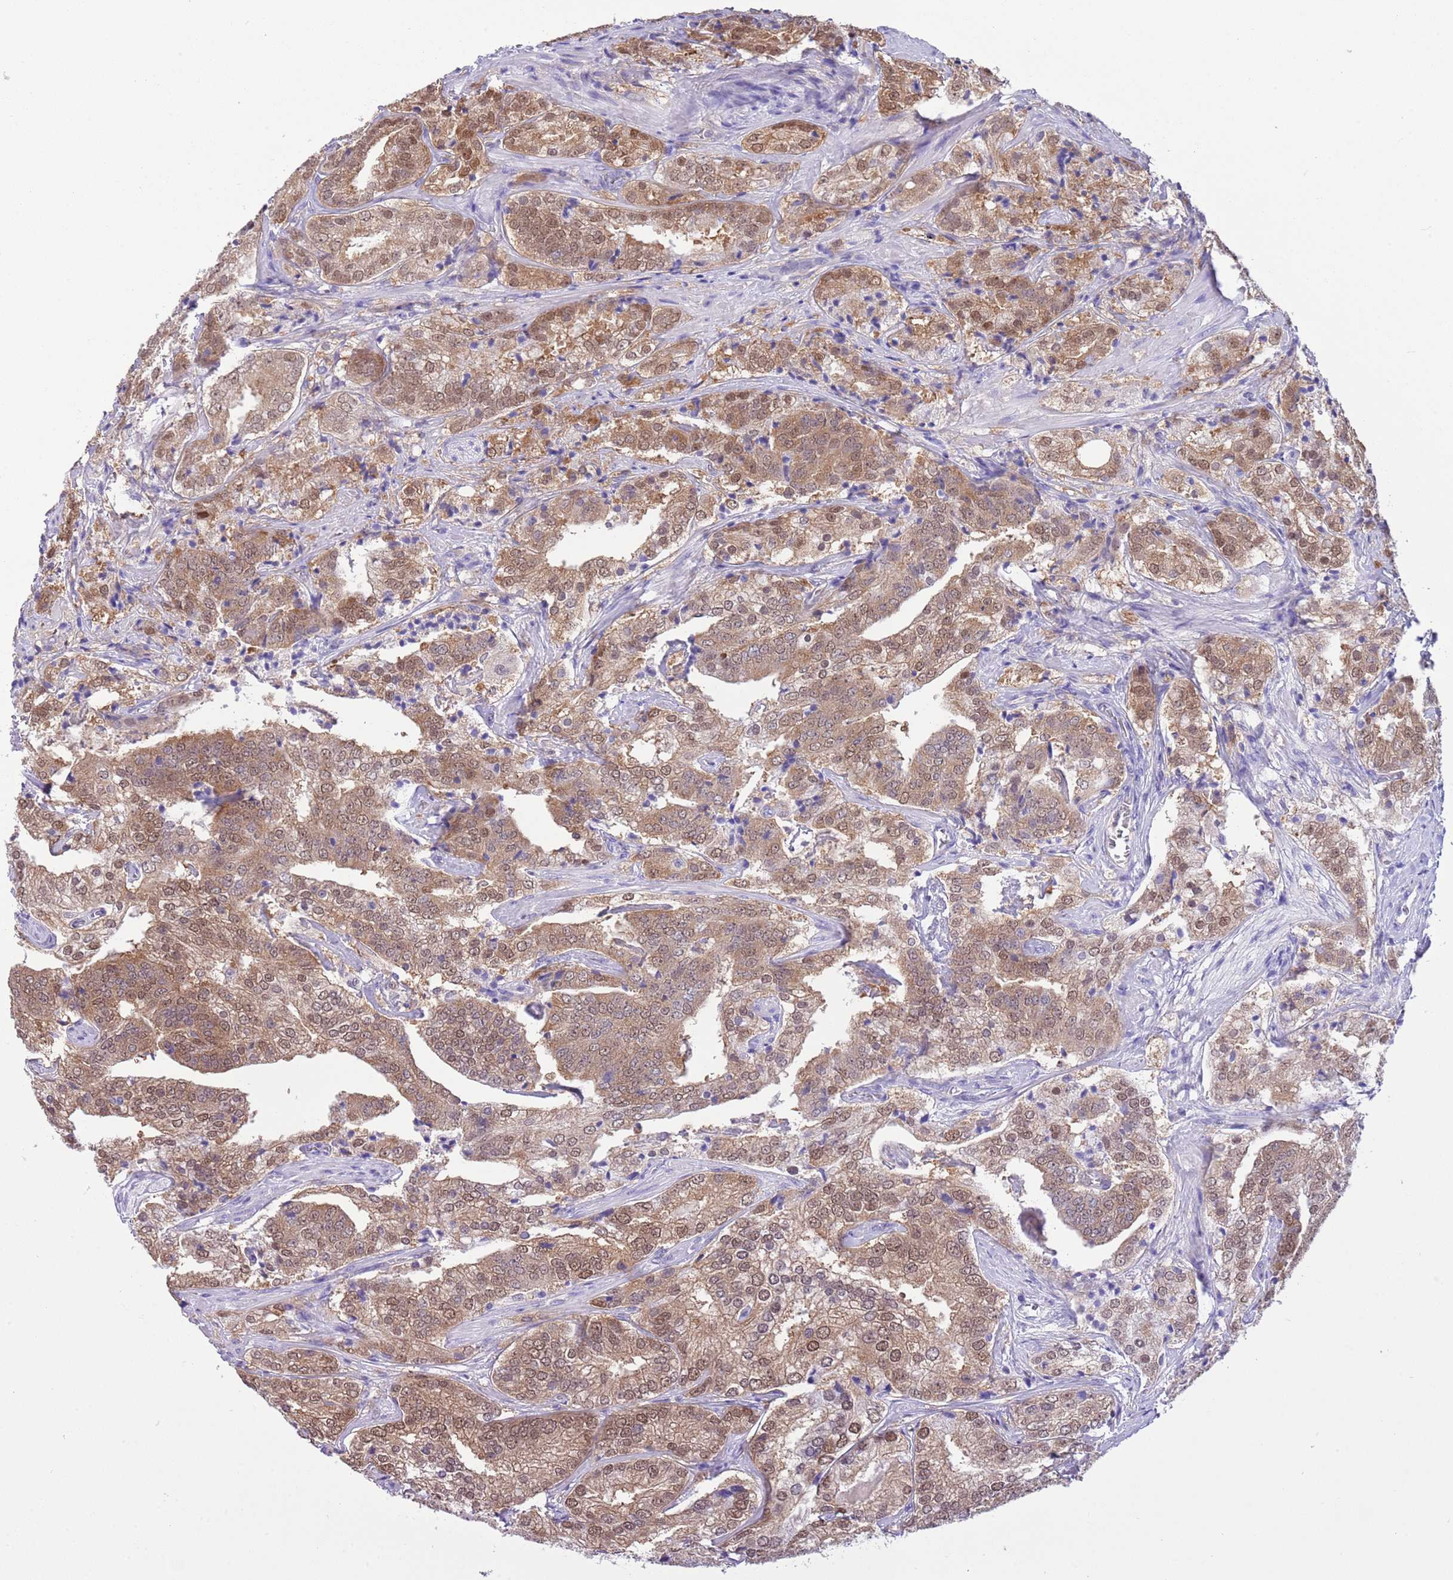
{"staining": {"intensity": "moderate", "quantity": ">75%", "location": "cytoplasmic/membranous,nuclear"}, "tissue": "prostate cancer", "cell_type": "Tumor cells", "image_type": "cancer", "snomed": [{"axis": "morphology", "description": "Adenocarcinoma, High grade"}, {"axis": "topography", "description": "Prostate"}], "caption": "Prostate high-grade adenocarcinoma was stained to show a protein in brown. There is medium levels of moderate cytoplasmic/membranous and nuclear expression in approximately >75% of tumor cells. Nuclei are stained in blue.", "gene": "DDI2", "patient": {"sex": "male", "age": 63}}